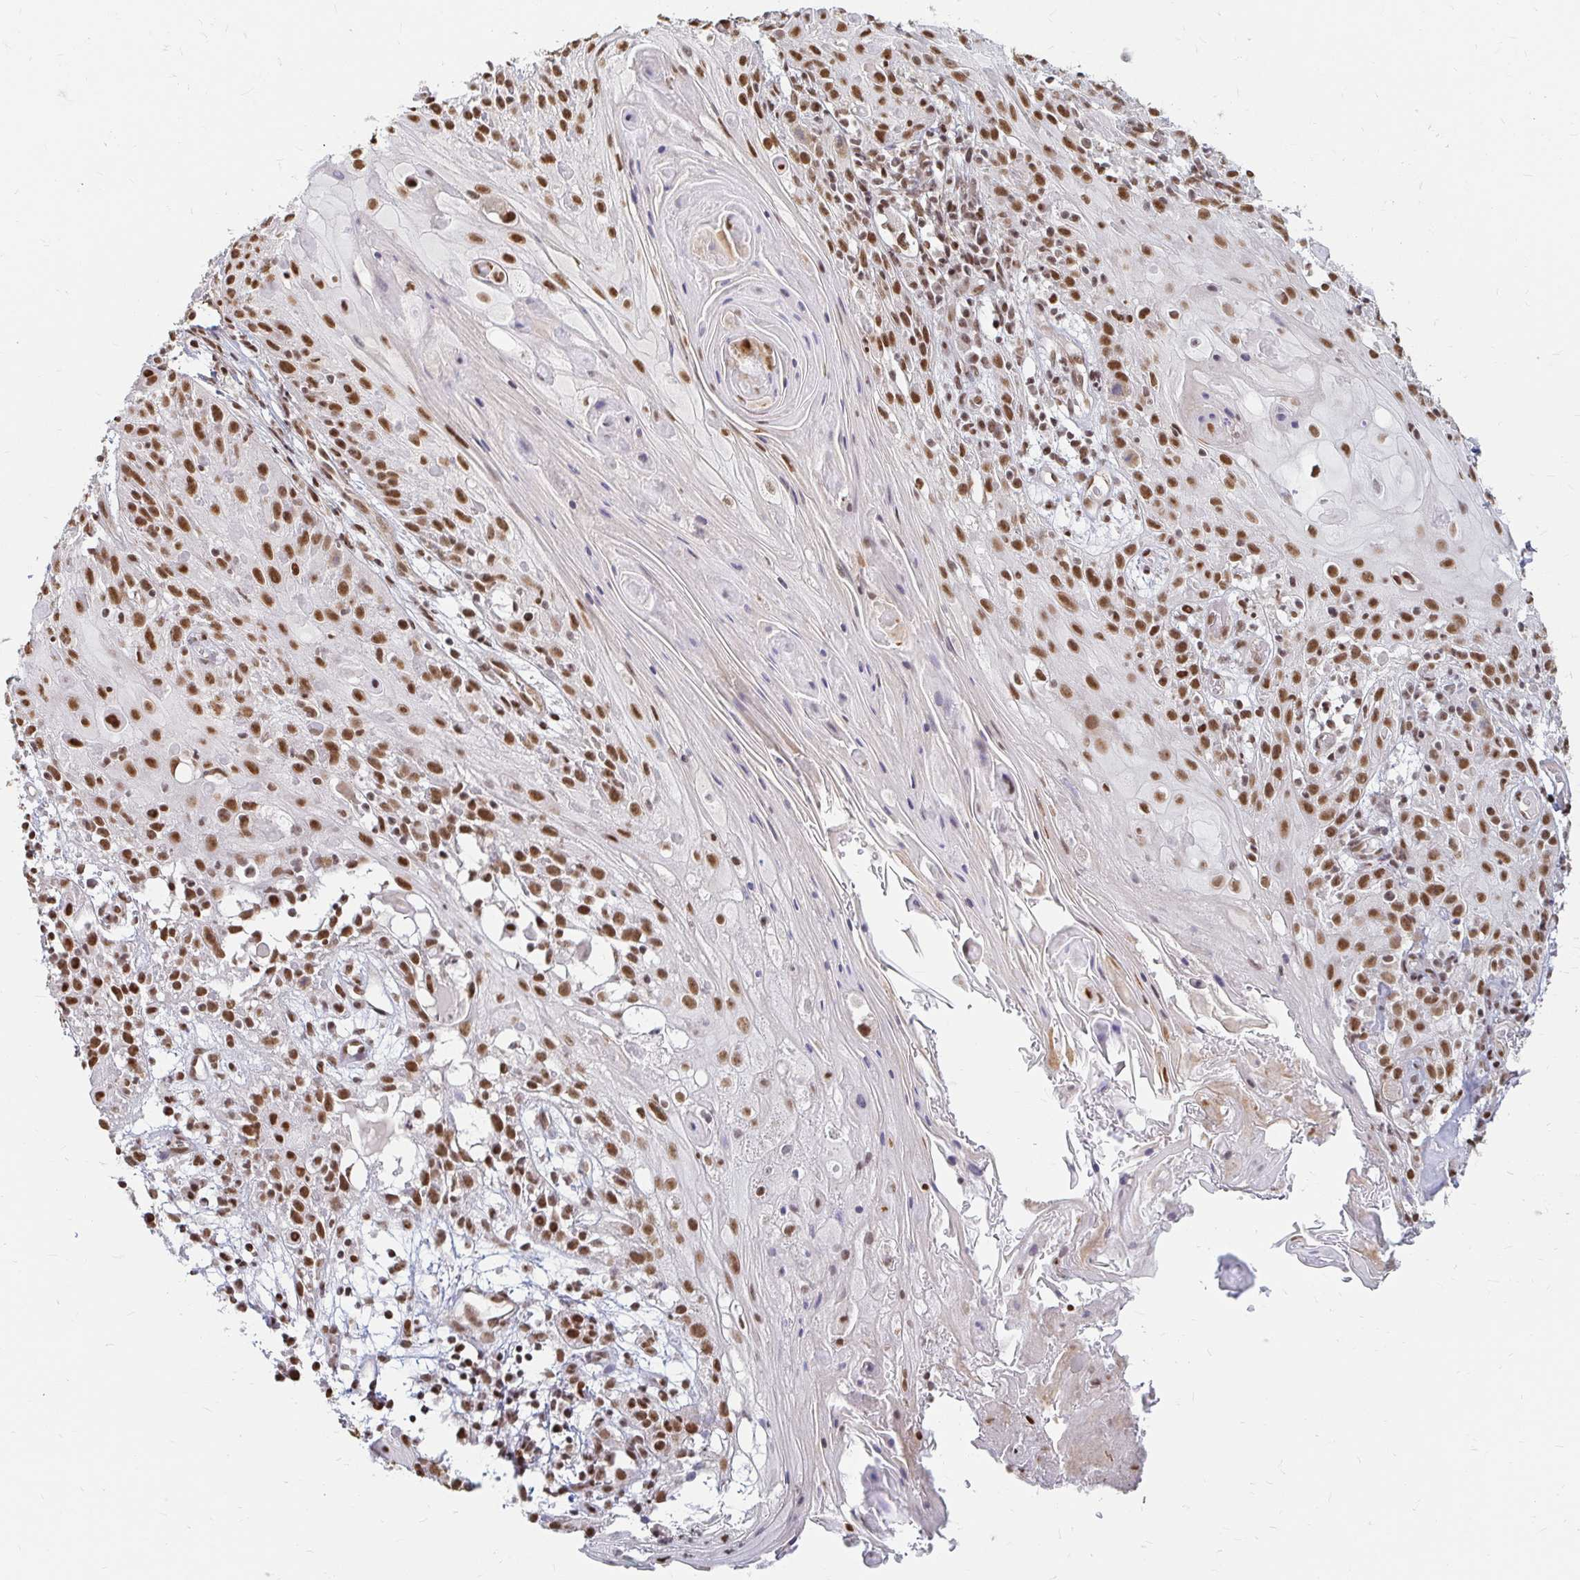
{"staining": {"intensity": "moderate", "quantity": ">75%", "location": "nuclear"}, "tissue": "skin cancer", "cell_type": "Tumor cells", "image_type": "cancer", "snomed": [{"axis": "morphology", "description": "Squamous cell carcinoma, NOS"}, {"axis": "topography", "description": "Skin"}, {"axis": "topography", "description": "Vulva"}], "caption": "Skin squamous cell carcinoma was stained to show a protein in brown. There is medium levels of moderate nuclear staining in approximately >75% of tumor cells.", "gene": "HNRNPU", "patient": {"sex": "female", "age": 76}}